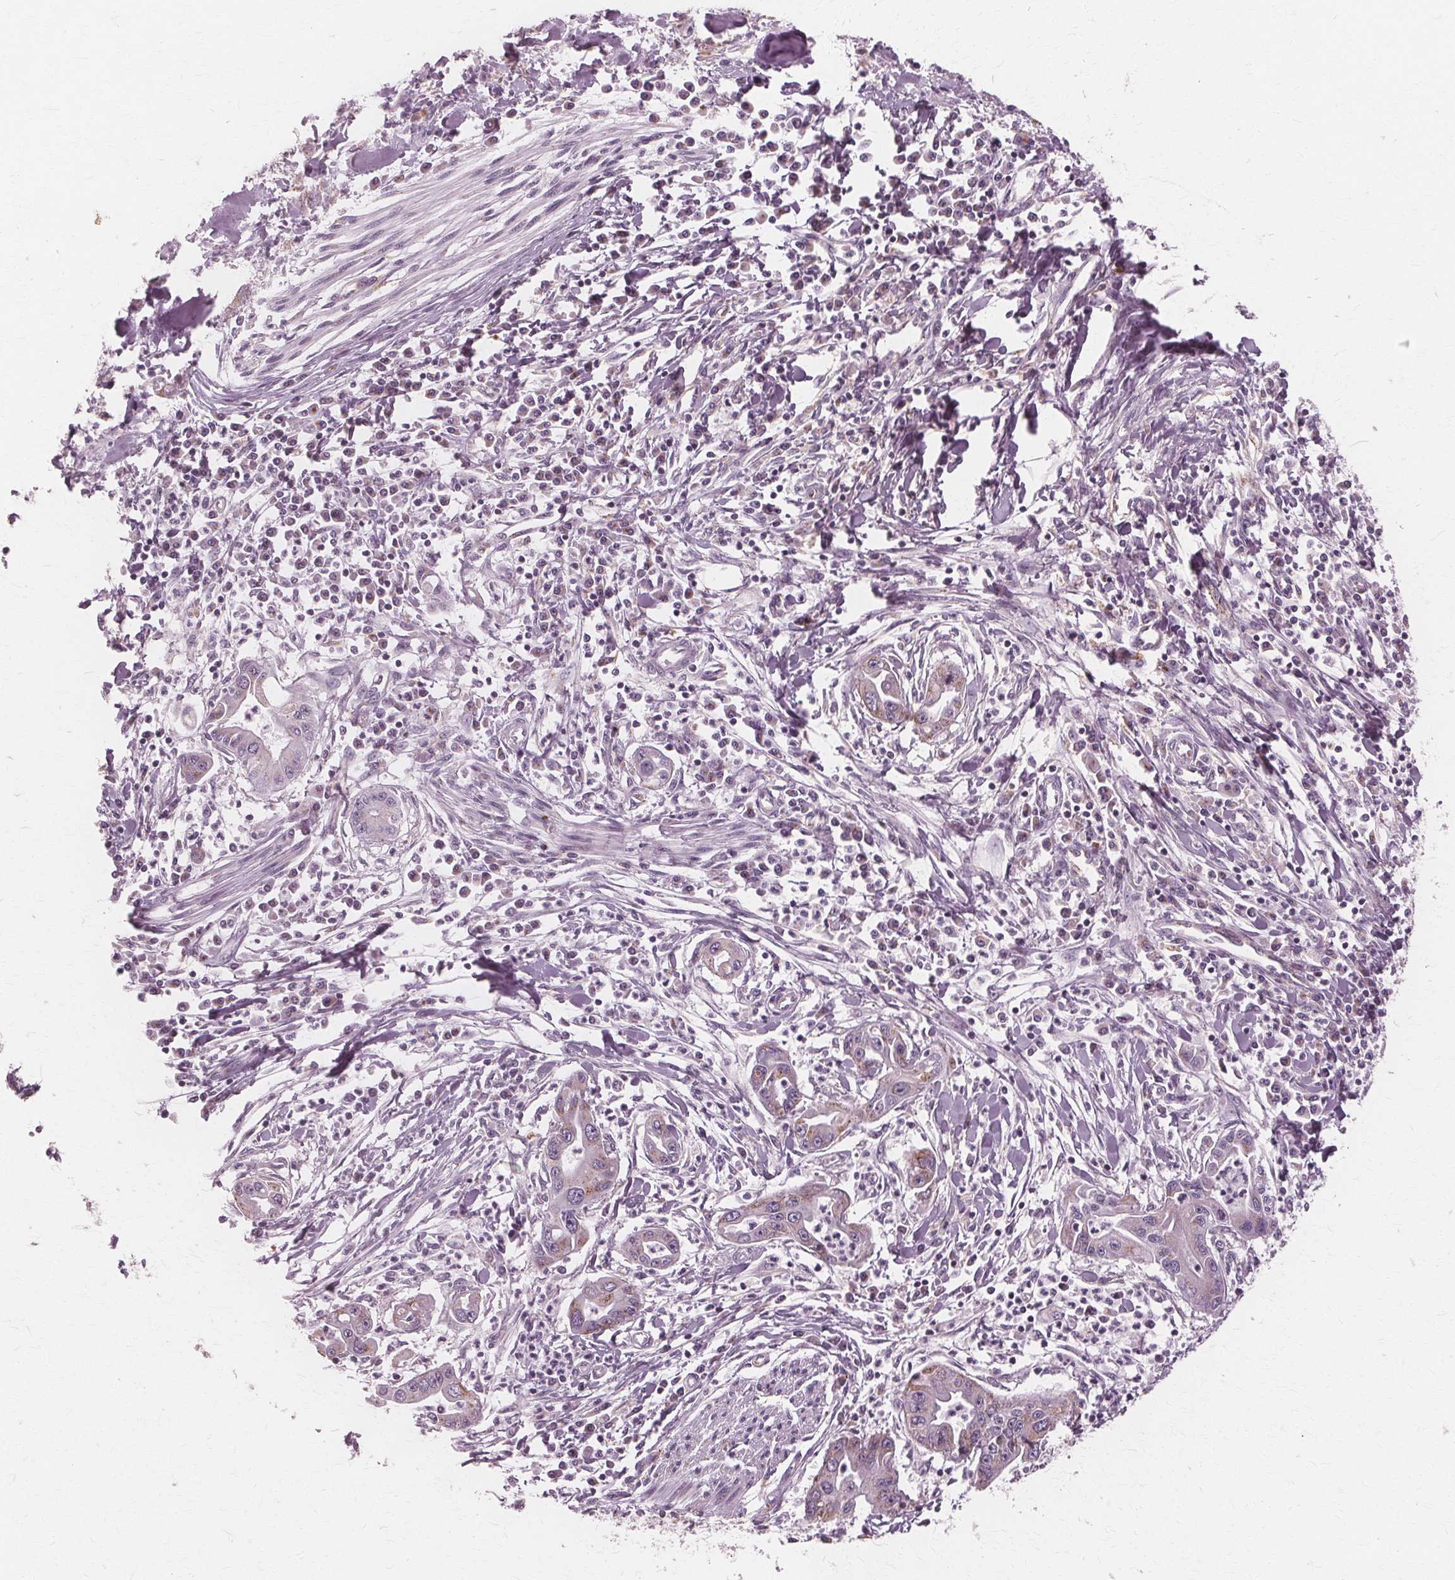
{"staining": {"intensity": "weak", "quantity": "25%-75%", "location": "cytoplasmic/membranous"}, "tissue": "pancreatic cancer", "cell_type": "Tumor cells", "image_type": "cancer", "snomed": [{"axis": "morphology", "description": "Adenocarcinoma, NOS"}, {"axis": "topography", "description": "Pancreas"}], "caption": "A histopathology image of human pancreatic cancer stained for a protein reveals weak cytoplasmic/membranous brown staining in tumor cells.", "gene": "DNASE2", "patient": {"sex": "male", "age": 72}}